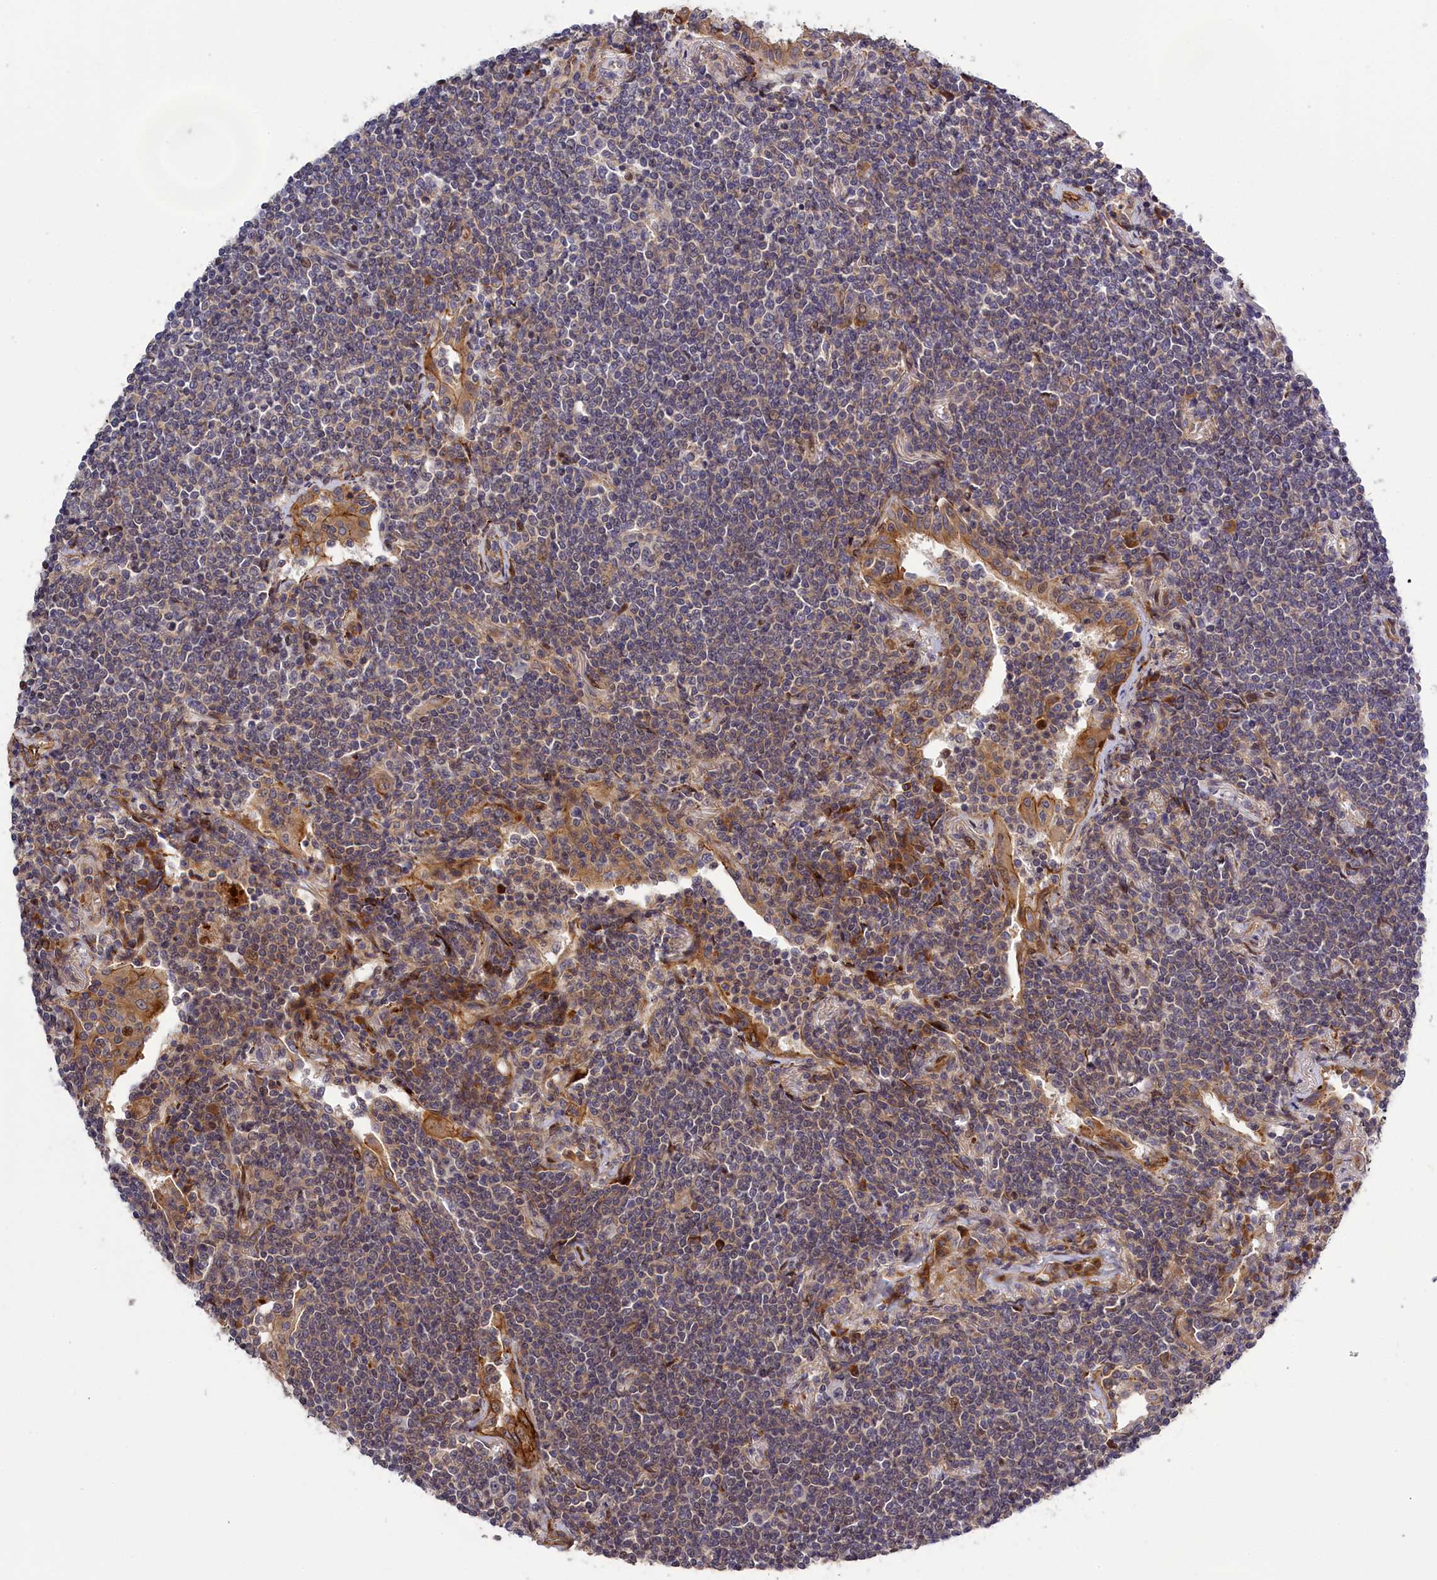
{"staining": {"intensity": "weak", "quantity": "<25%", "location": "cytoplasmic/membranous"}, "tissue": "lymphoma", "cell_type": "Tumor cells", "image_type": "cancer", "snomed": [{"axis": "morphology", "description": "Malignant lymphoma, non-Hodgkin's type, Low grade"}, {"axis": "topography", "description": "Lung"}], "caption": "IHC photomicrograph of neoplastic tissue: human malignant lymphoma, non-Hodgkin's type (low-grade) stained with DAB (3,3'-diaminobenzidine) demonstrates no significant protein positivity in tumor cells.", "gene": "DDX60L", "patient": {"sex": "female", "age": 71}}